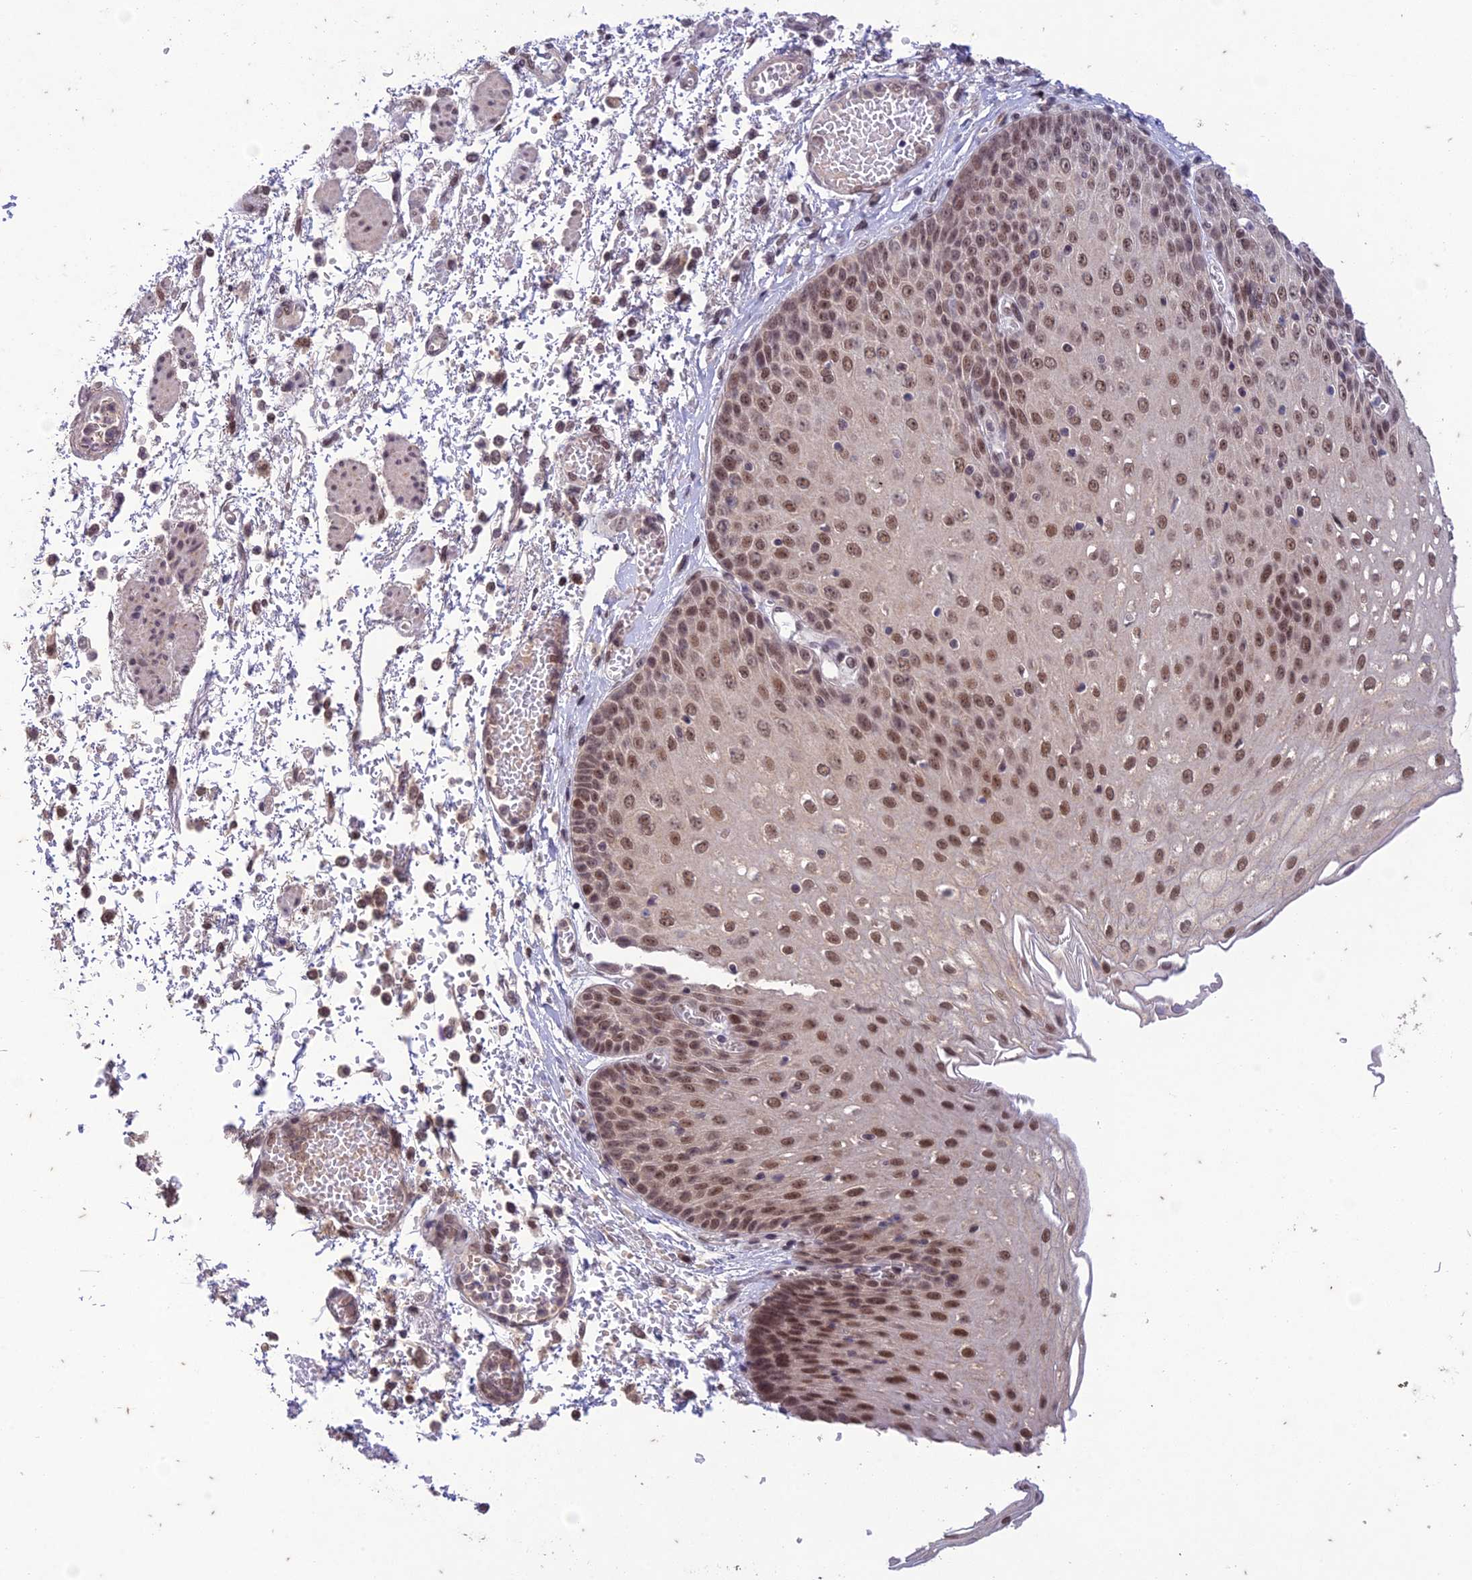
{"staining": {"intensity": "moderate", "quantity": ">75%", "location": "nuclear"}, "tissue": "esophagus", "cell_type": "Squamous epithelial cells", "image_type": "normal", "snomed": [{"axis": "morphology", "description": "Normal tissue, NOS"}, {"axis": "topography", "description": "Esophagus"}], "caption": "High-magnification brightfield microscopy of benign esophagus stained with DAB (3,3'-diaminobenzidine) (brown) and counterstained with hematoxylin (blue). squamous epithelial cells exhibit moderate nuclear staining is present in about>75% of cells. The staining was performed using DAB, with brown indicating positive protein expression. Nuclei are stained blue with hematoxylin.", "gene": "POP4", "patient": {"sex": "male", "age": 81}}